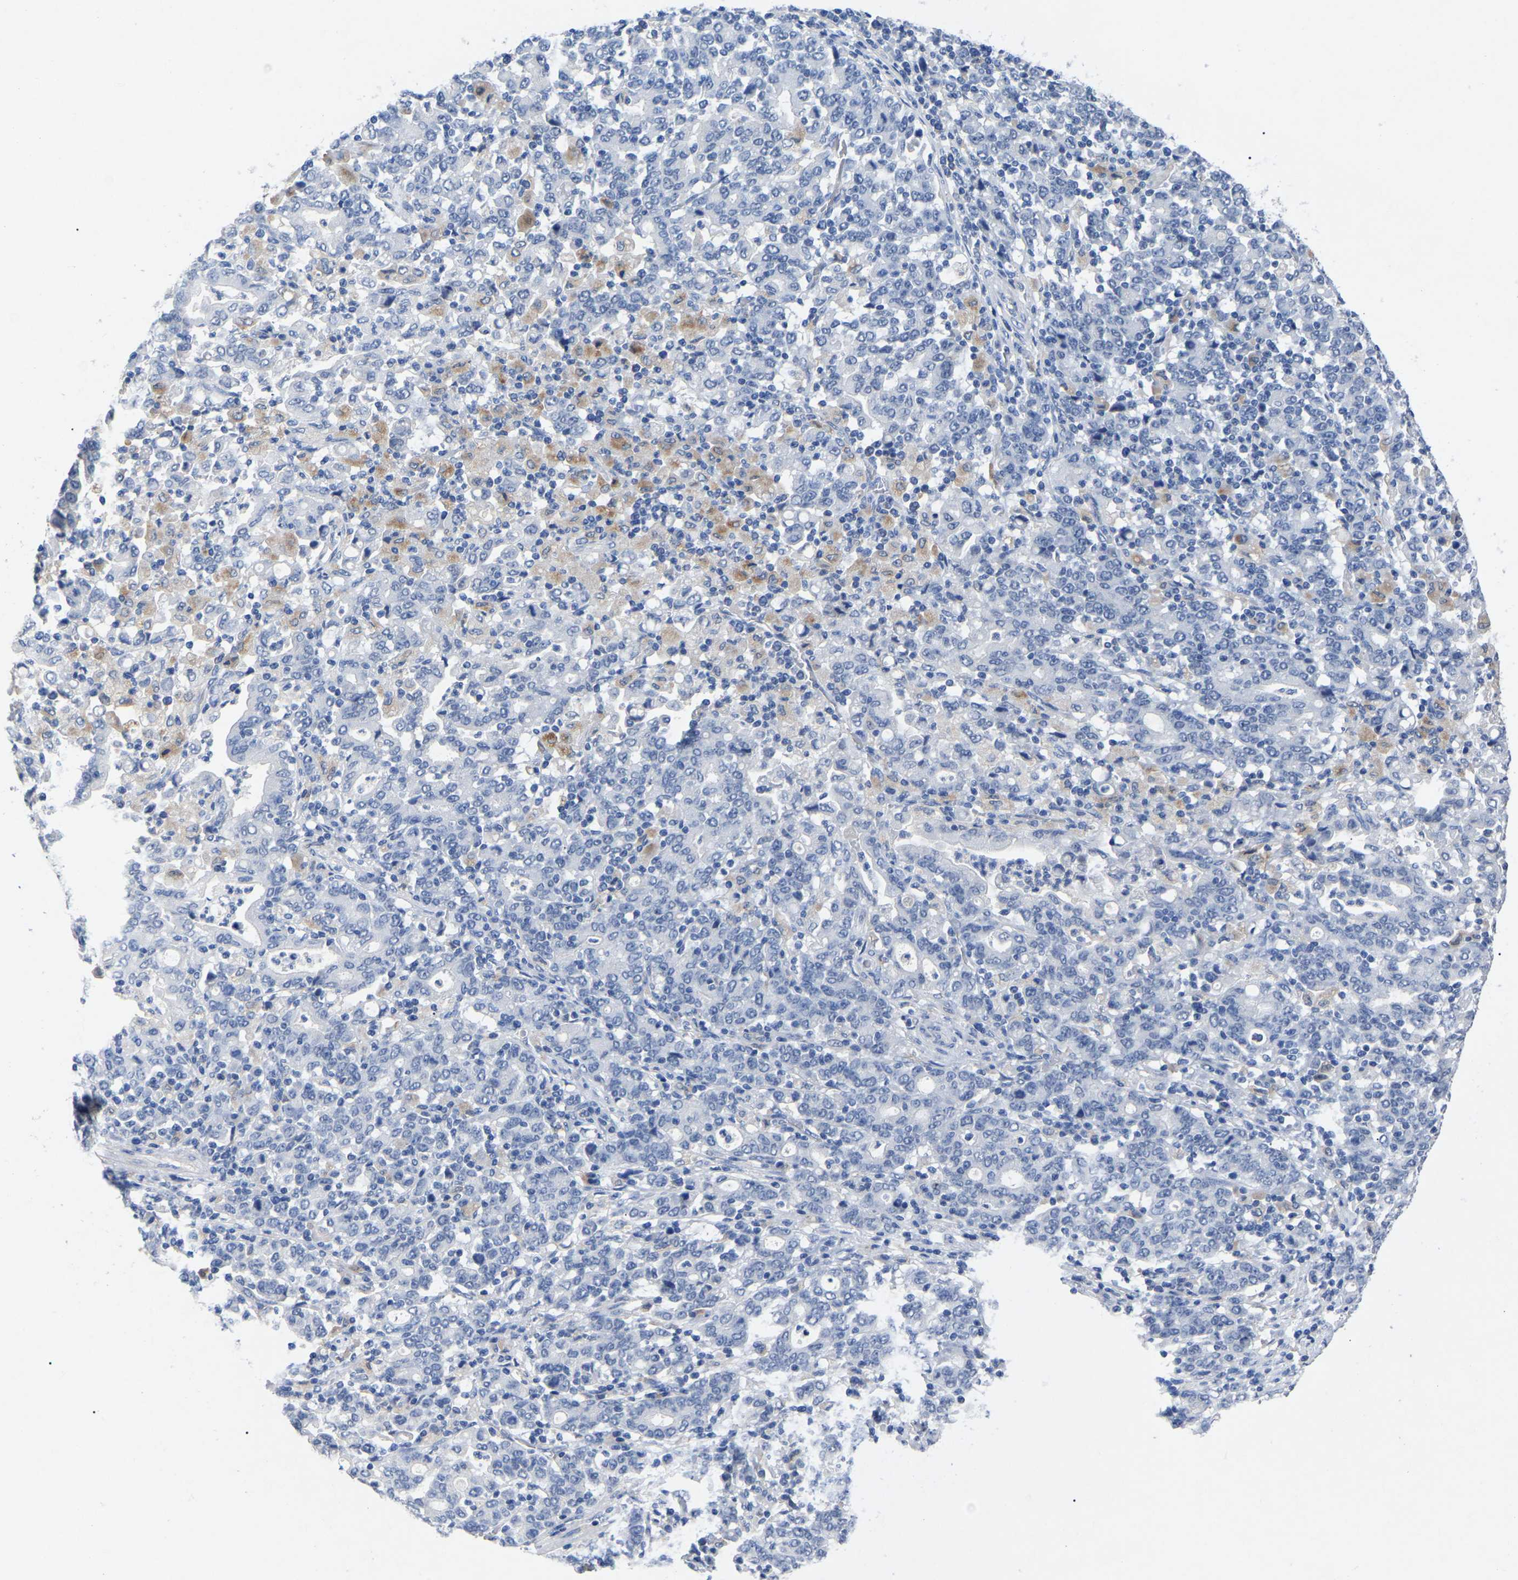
{"staining": {"intensity": "negative", "quantity": "none", "location": "none"}, "tissue": "stomach cancer", "cell_type": "Tumor cells", "image_type": "cancer", "snomed": [{"axis": "morphology", "description": "Adenocarcinoma, NOS"}, {"axis": "topography", "description": "Stomach, upper"}], "caption": "Immunohistochemical staining of human stomach cancer (adenocarcinoma) shows no significant expression in tumor cells. (Brightfield microscopy of DAB immunohistochemistry at high magnification).", "gene": "SMPD2", "patient": {"sex": "male", "age": 69}}